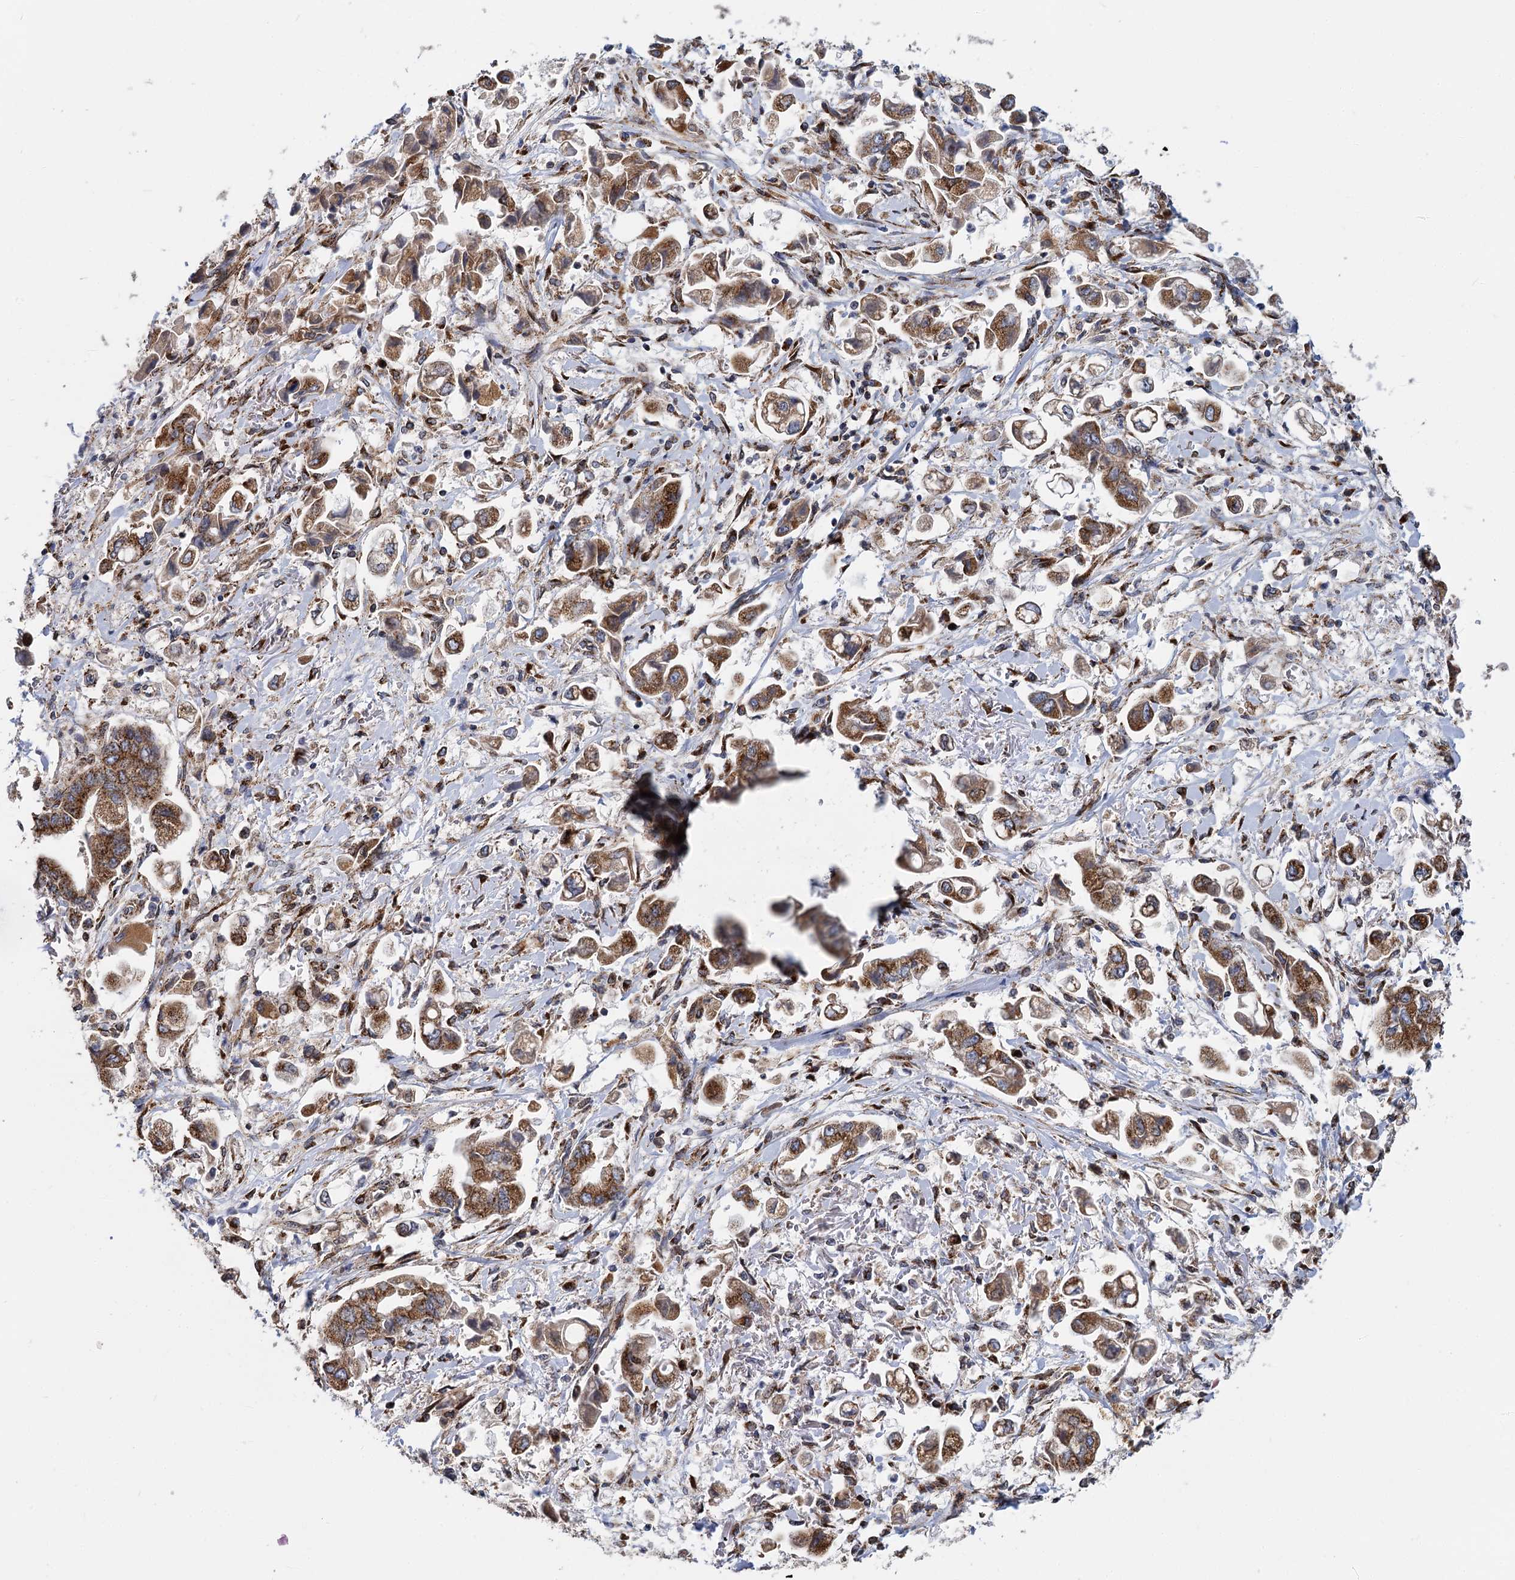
{"staining": {"intensity": "moderate", "quantity": ">75%", "location": "cytoplasmic/membranous"}, "tissue": "stomach cancer", "cell_type": "Tumor cells", "image_type": "cancer", "snomed": [{"axis": "morphology", "description": "Adenocarcinoma, NOS"}, {"axis": "topography", "description": "Stomach"}], "caption": "Immunohistochemistry (IHC) of stomach cancer exhibits medium levels of moderate cytoplasmic/membranous staining in about >75% of tumor cells.", "gene": "SUPT20H", "patient": {"sex": "male", "age": 62}}